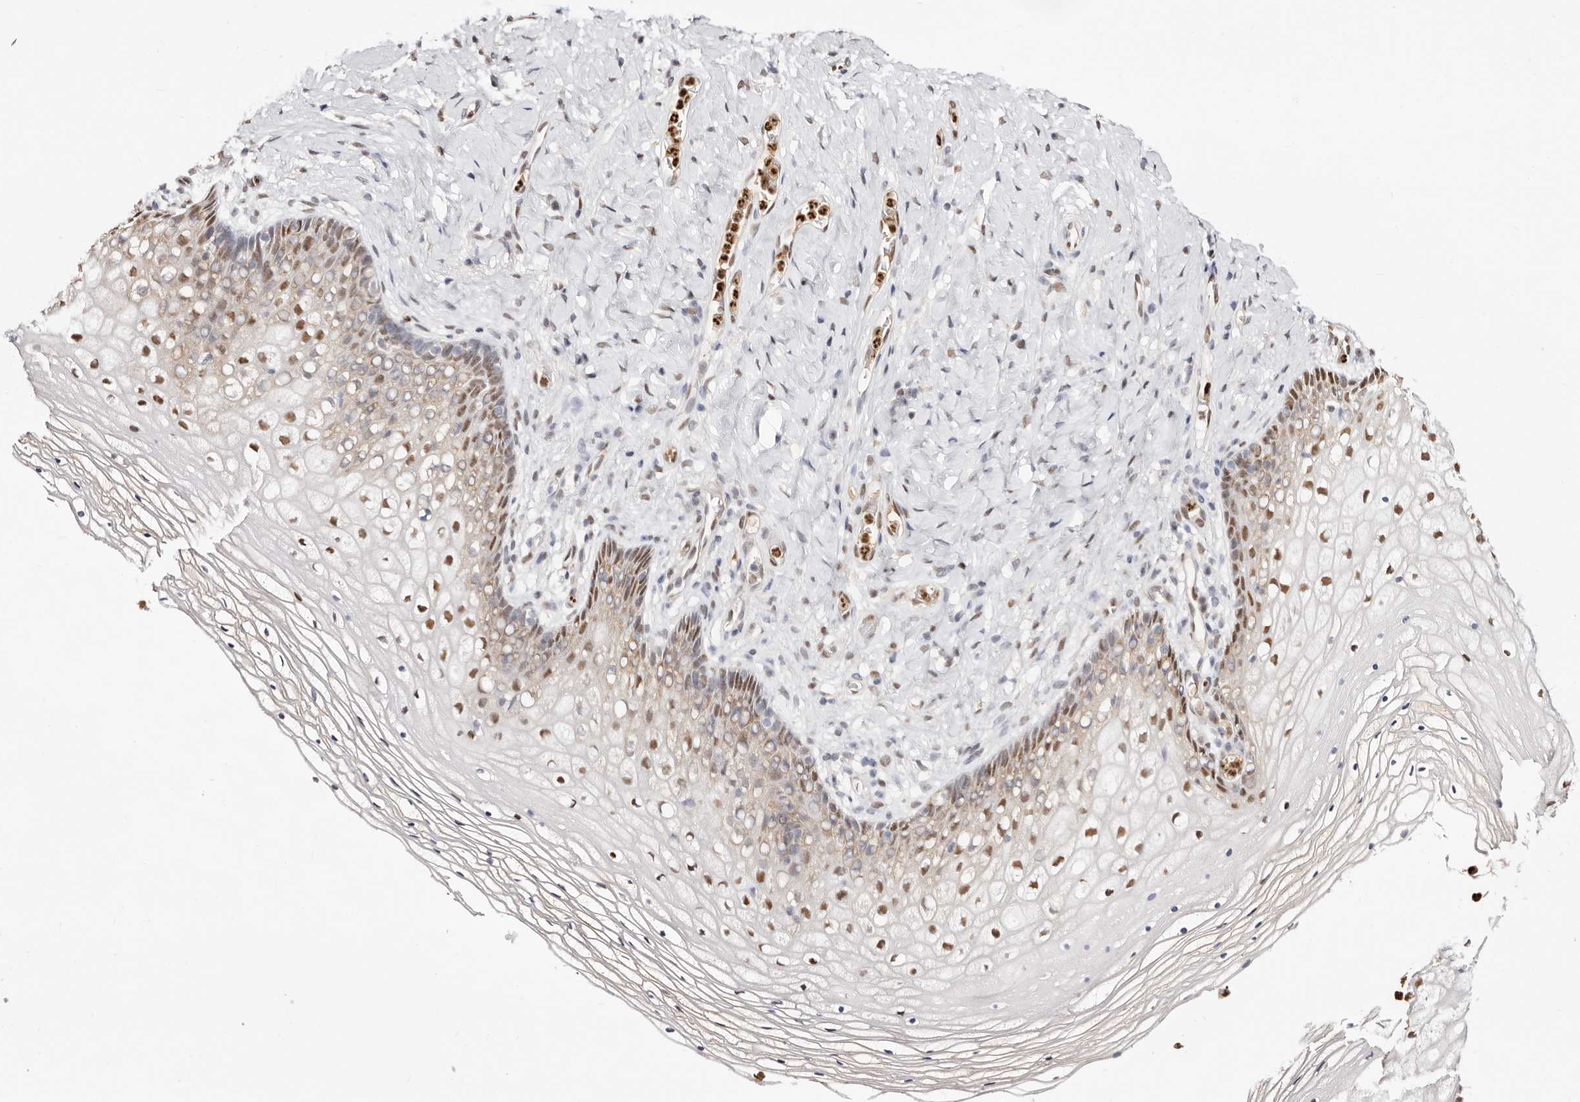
{"staining": {"intensity": "moderate", "quantity": ">75%", "location": "nuclear"}, "tissue": "vagina", "cell_type": "Squamous epithelial cells", "image_type": "normal", "snomed": [{"axis": "morphology", "description": "Normal tissue, NOS"}, {"axis": "topography", "description": "Vagina"}], "caption": "Brown immunohistochemical staining in unremarkable human vagina reveals moderate nuclear expression in approximately >75% of squamous epithelial cells.", "gene": "TKT", "patient": {"sex": "female", "age": 60}}